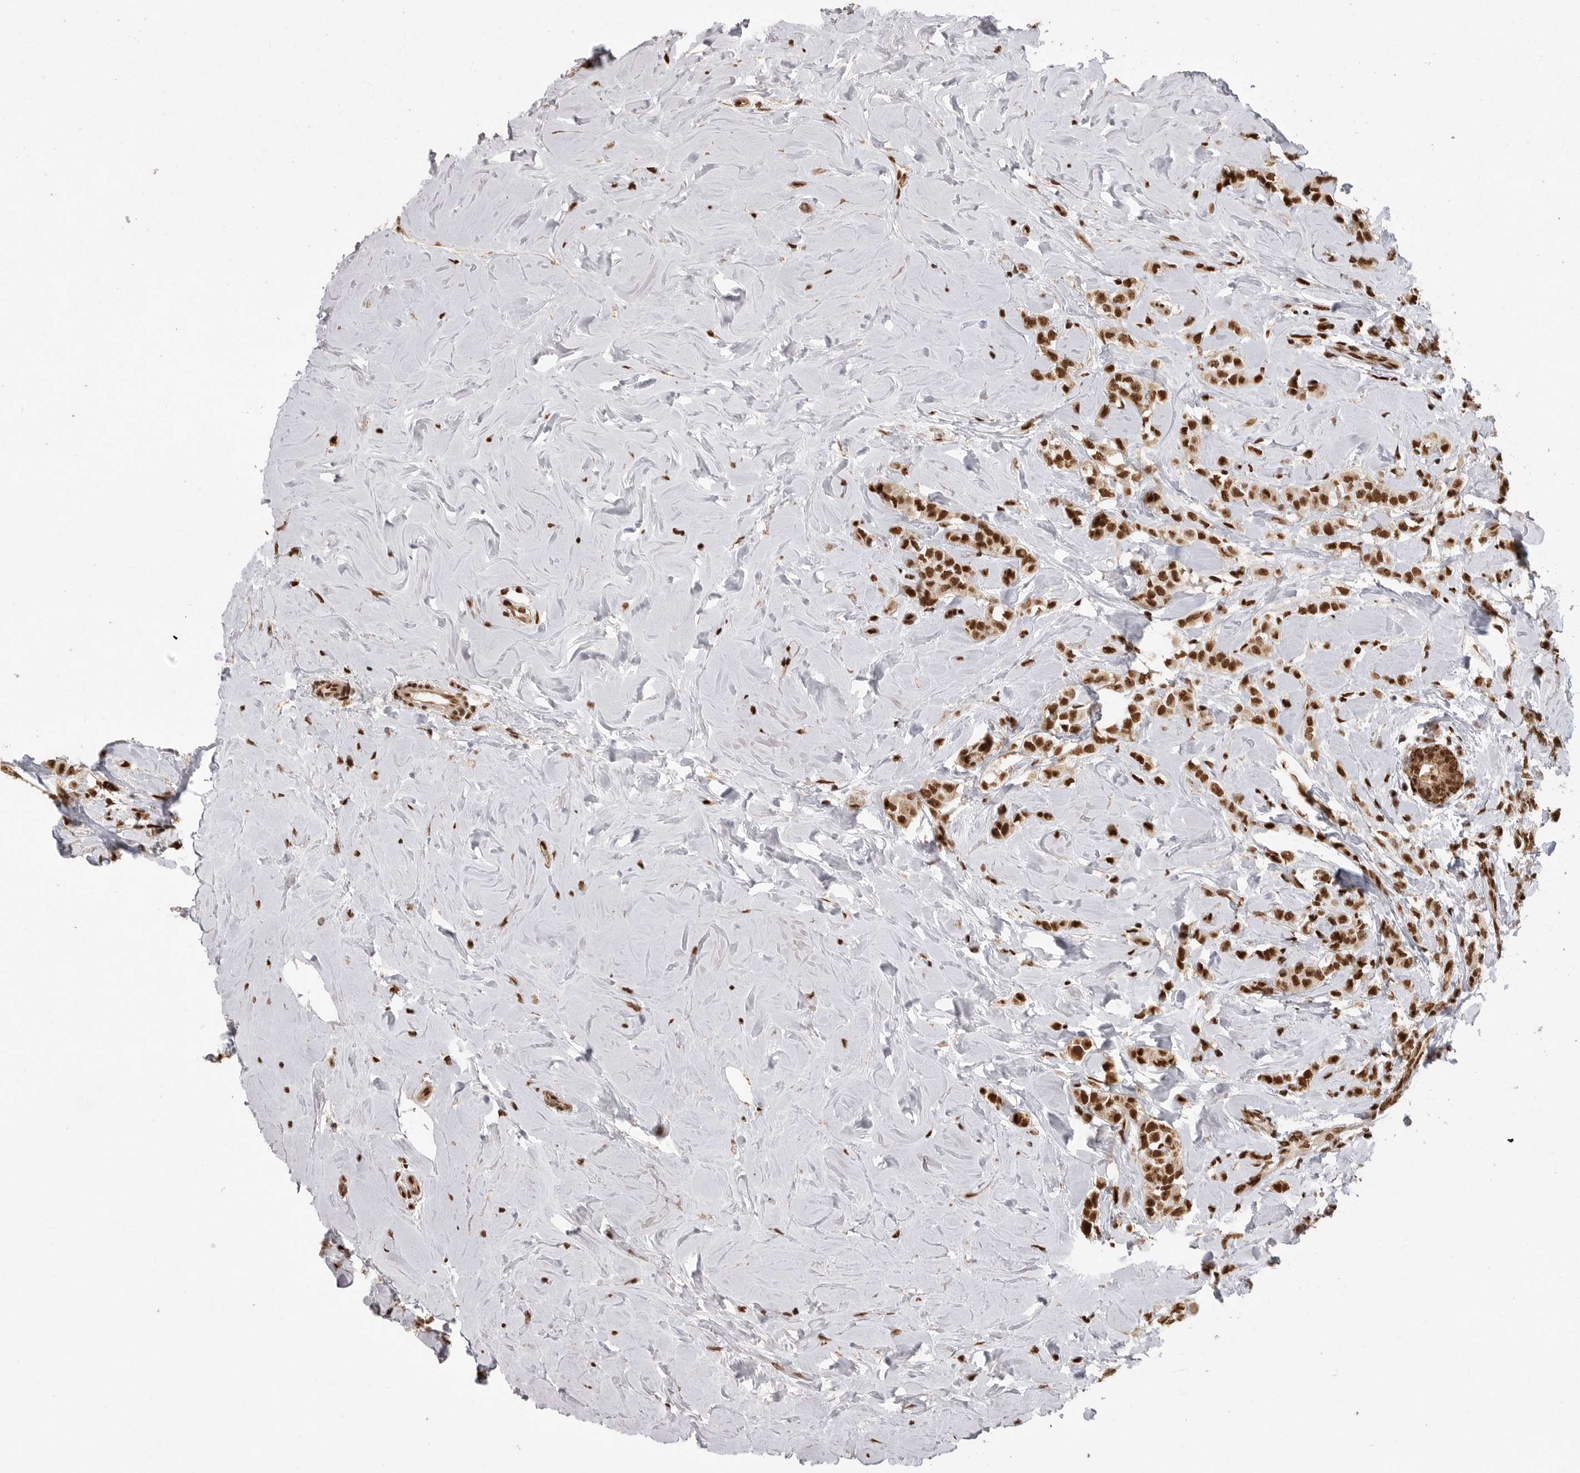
{"staining": {"intensity": "strong", "quantity": ">75%", "location": "nuclear"}, "tissue": "breast cancer", "cell_type": "Tumor cells", "image_type": "cancer", "snomed": [{"axis": "morphology", "description": "Lobular carcinoma"}, {"axis": "topography", "description": "Breast"}], "caption": "Immunohistochemistry (IHC) (DAB (3,3'-diaminobenzidine)) staining of lobular carcinoma (breast) displays strong nuclear protein positivity in about >75% of tumor cells.", "gene": "PPP1R8", "patient": {"sex": "female", "age": 47}}